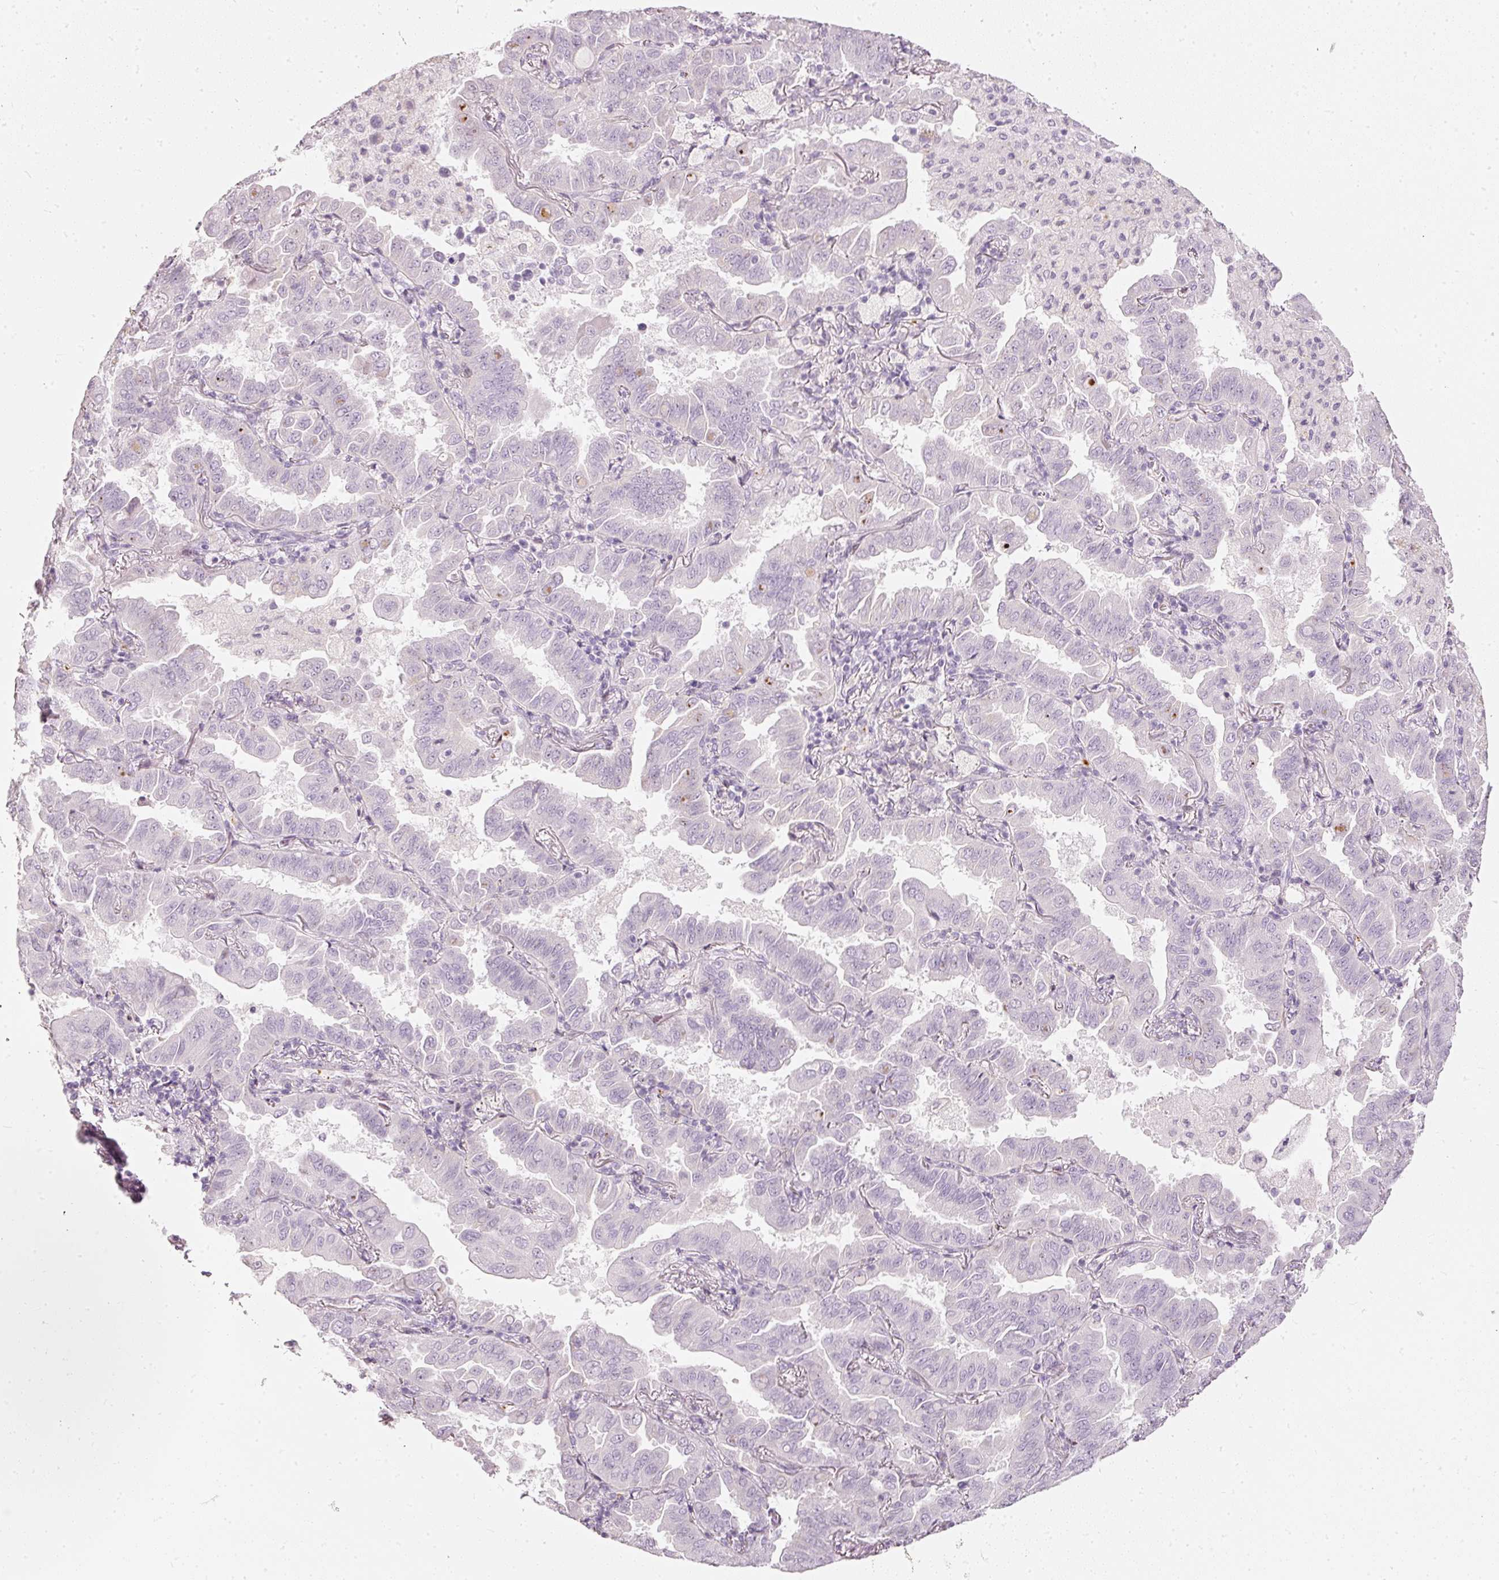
{"staining": {"intensity": "negative", "quantity": "none", "location": "none"}, "tissue": "lung cancer", "cell_type": "Tumor cells", "image_type": "cancer", "snomed": [{"axis": "morphology", "description": "Adenocarcinoma, NOS"}, {"axis": "topography", "description": "Lung"}], "caption": "The IHC image has no significant expression in tumor cells of adenocarcinoma (lung) tissue.", "gene": "LECT2", "patient": {"sex": "male", "age": 64}}